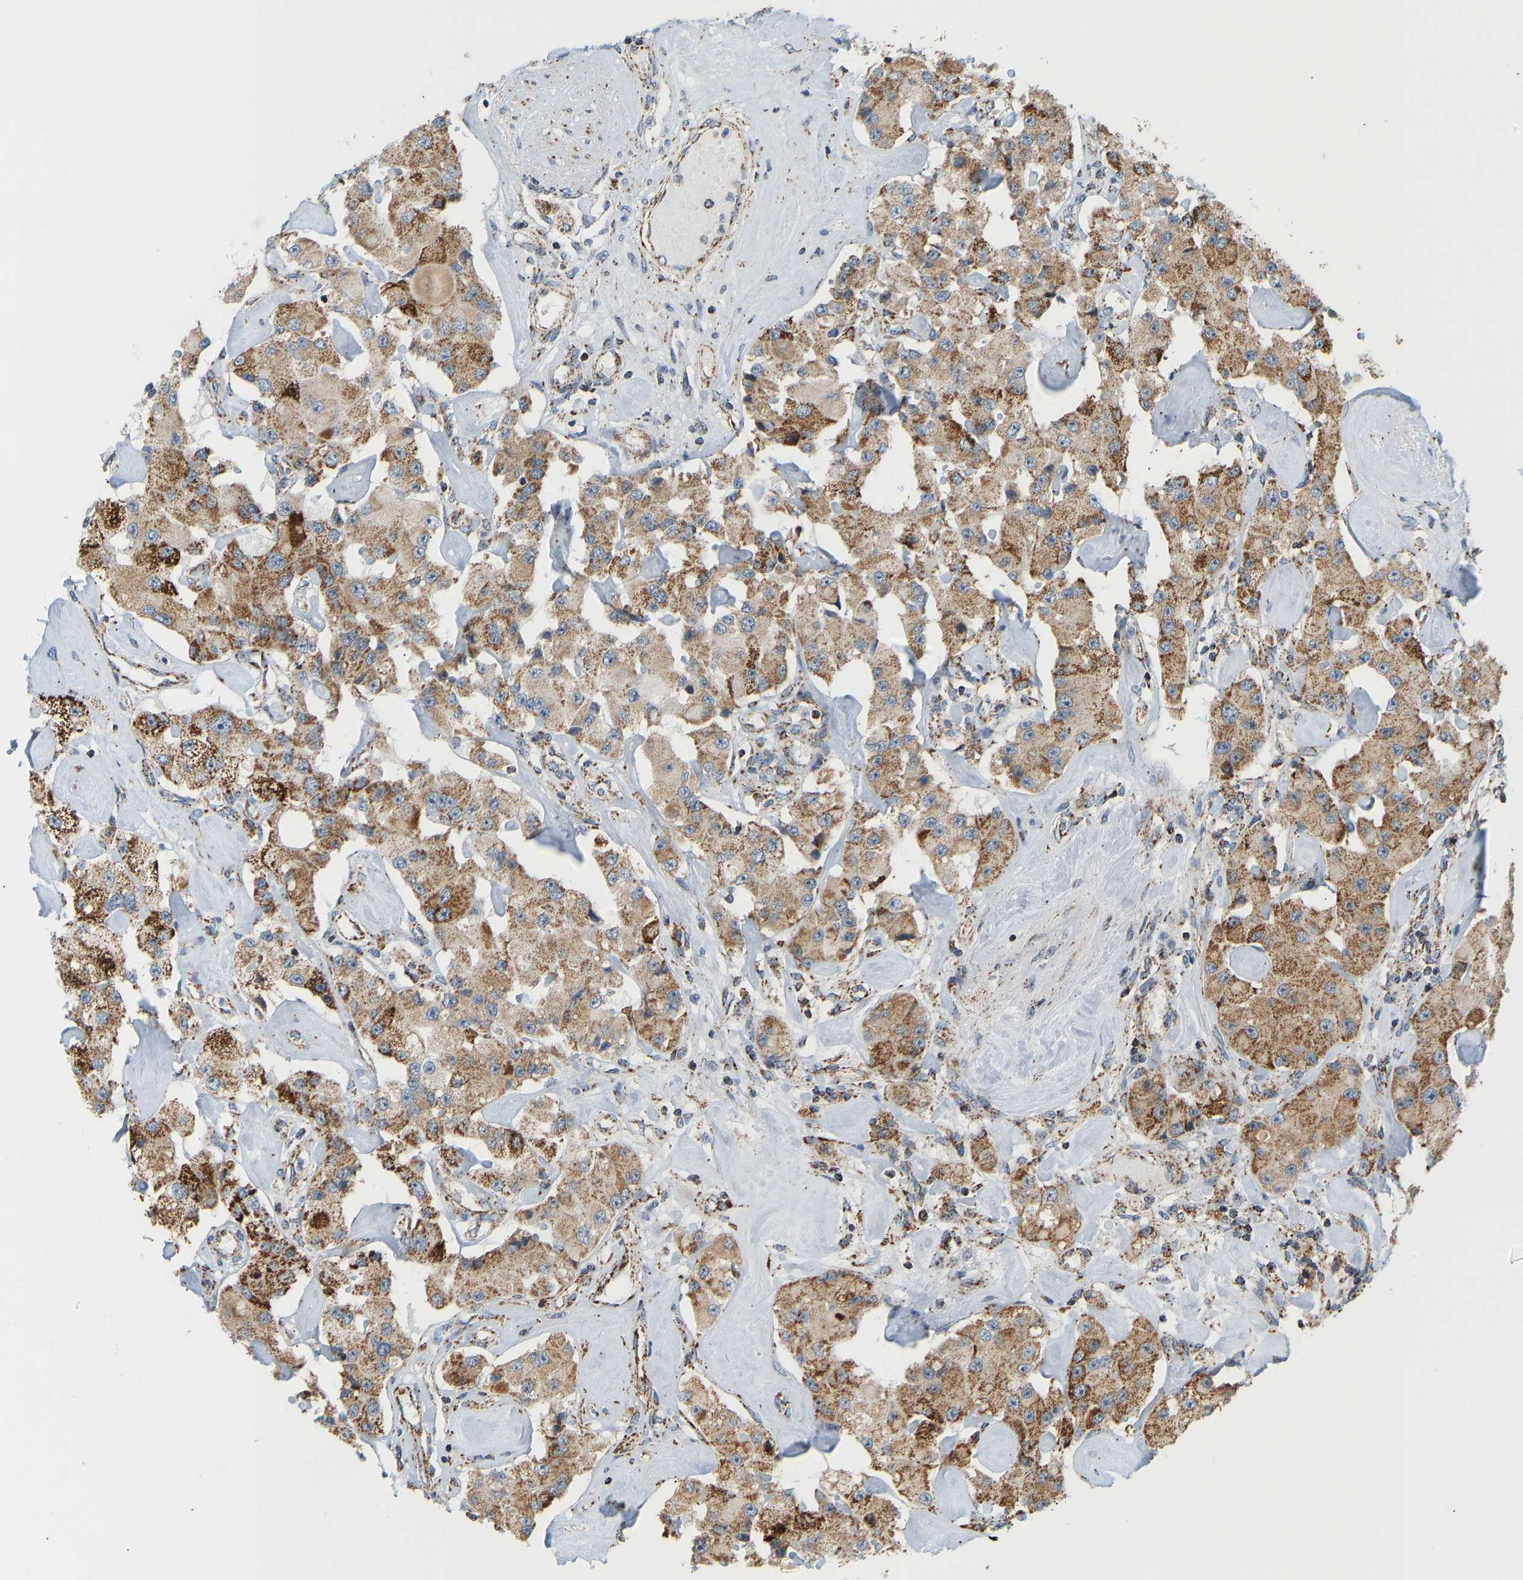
{"staining": {"intensity": "strong", "quantity": ">75%", "location": "cytoplasmic/membranous"}, "tissue": "carcinoid", "cell_type": "Tumor cells", "image_type": "cancer", "snomed": [{"axis": "morphology", "description": "Carcinoid, malignant, NOS"}, {"axis": "topography", "description": "Pancreas"}], "caption": "The immunohistochemical stain labels strong cytoplasmic/membranous staining in tumor cells of carcinoid tissue.", "gene": "GPSM2", "patient": {"sex": "male", "age": 41}}